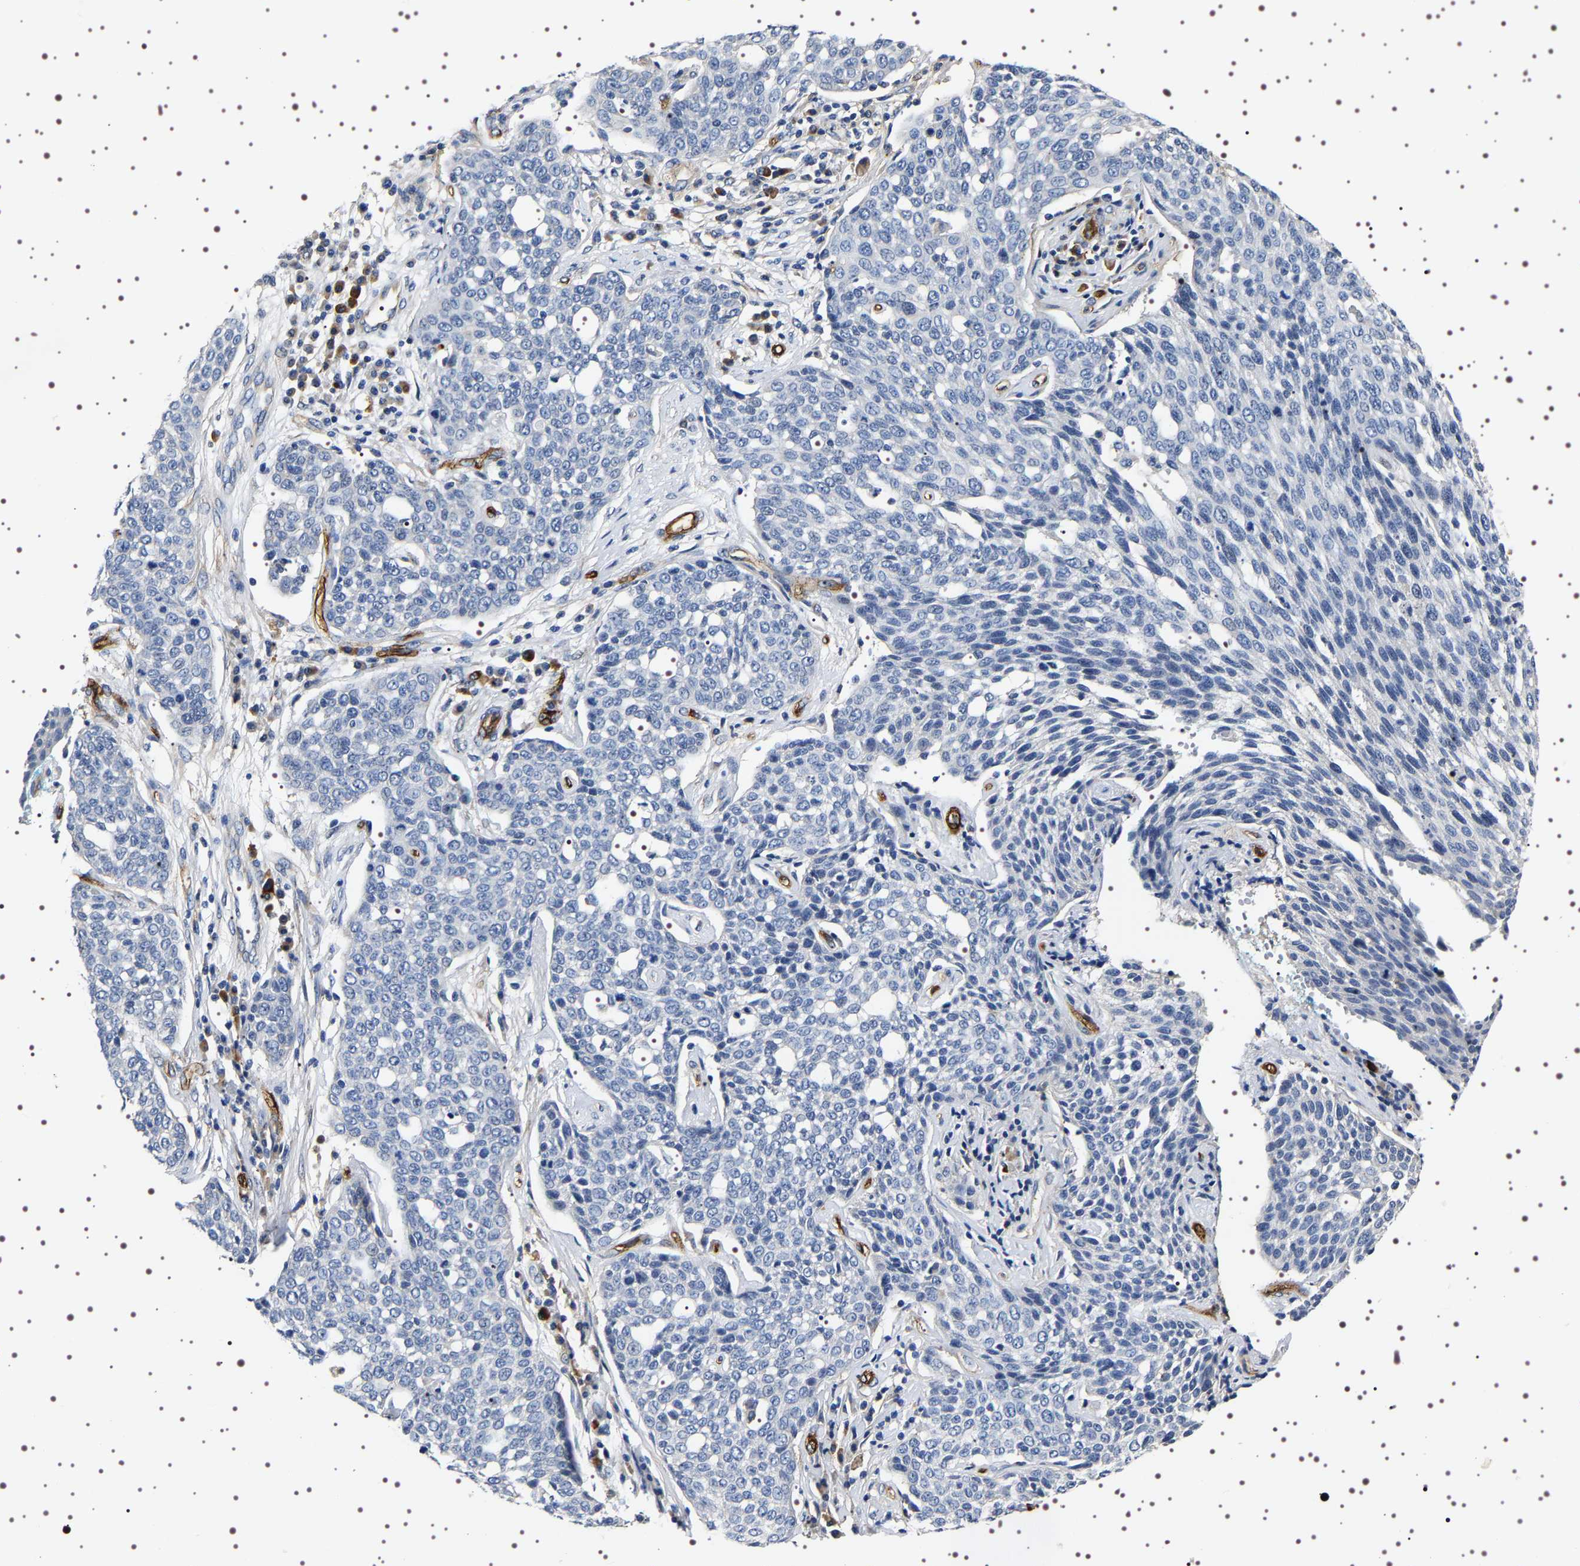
{"staining": {"intensity": "negative", "quantity": "none", "location": "none"}, "tissue": "cervical cancer", "cell_type": "Tumor cells", "image_type": "cancer", "snomed": [{"axis": "morphology", "description": "Squamous cell carcinoma, NOS"}, {"axis": "topography", "description": "Cervix"}], "caption": "A photomicrograph of squamous cell carcinoma (cervical) stained for a protein displays no brown staining in tumor cells.", "gene": "ALPL", "patient": {"sex": "female", "age": 34}}